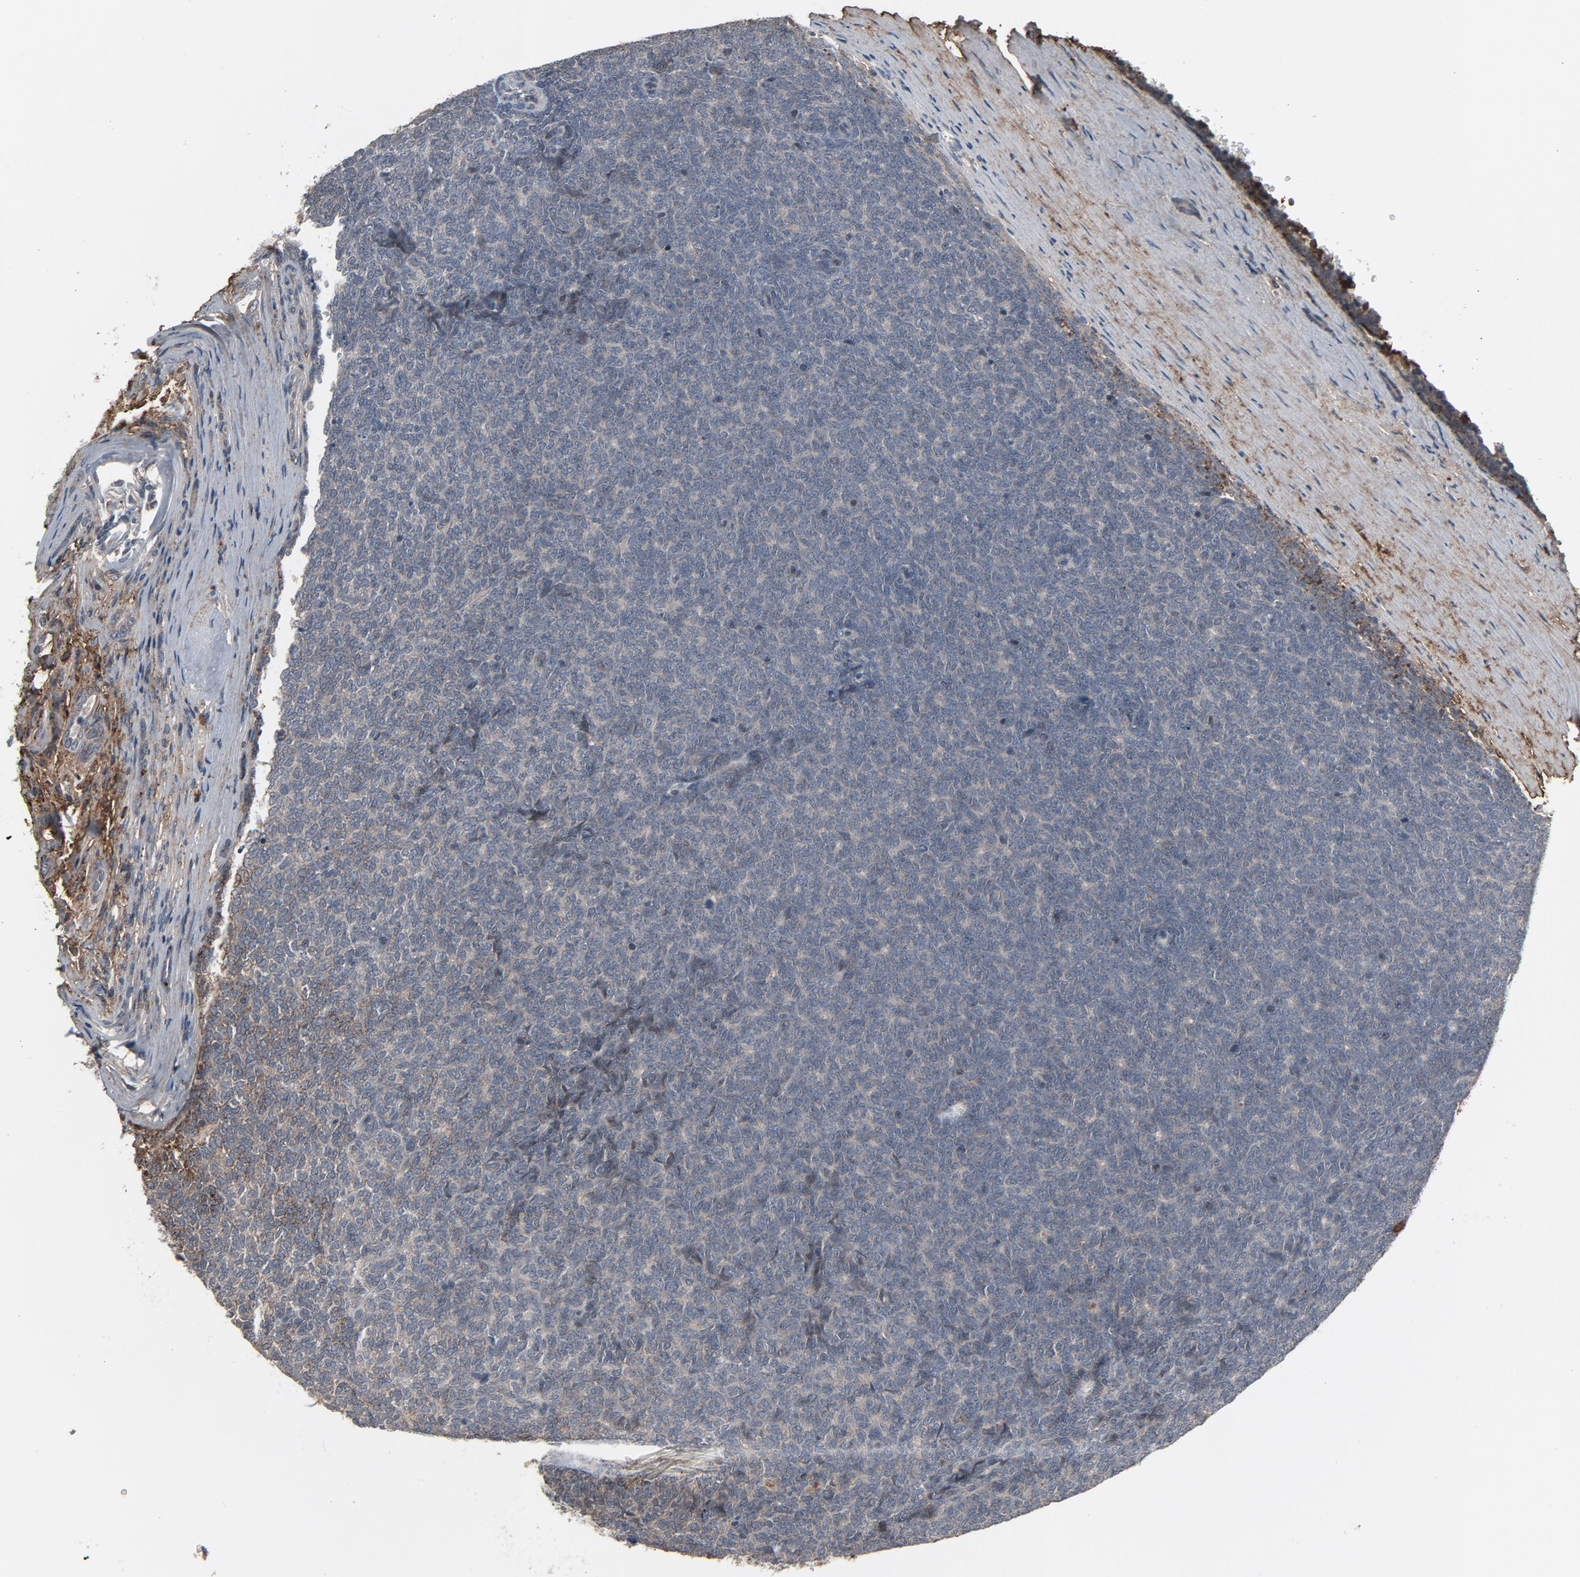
{"staining": {"intensity": "negative", "quantity": "none", "location": "none"}, "tissue": "renal cancer", "cell_type": "Tumor cells", "image_type": "cancer", "snomed": [{"axis": "morphology", "description": "Neoplasm, malignant, NOS"}, {"axis": "topography", "description": "Kidney"}], "caption": "DAB (3,3'-diaminobenzidine) immunohistochemical staining of human renal malignant neoplasm exhibits no significant positivity in tumor cells.", "gene": "PDZD4", "patient": {"sex": "male", "age": 28}}